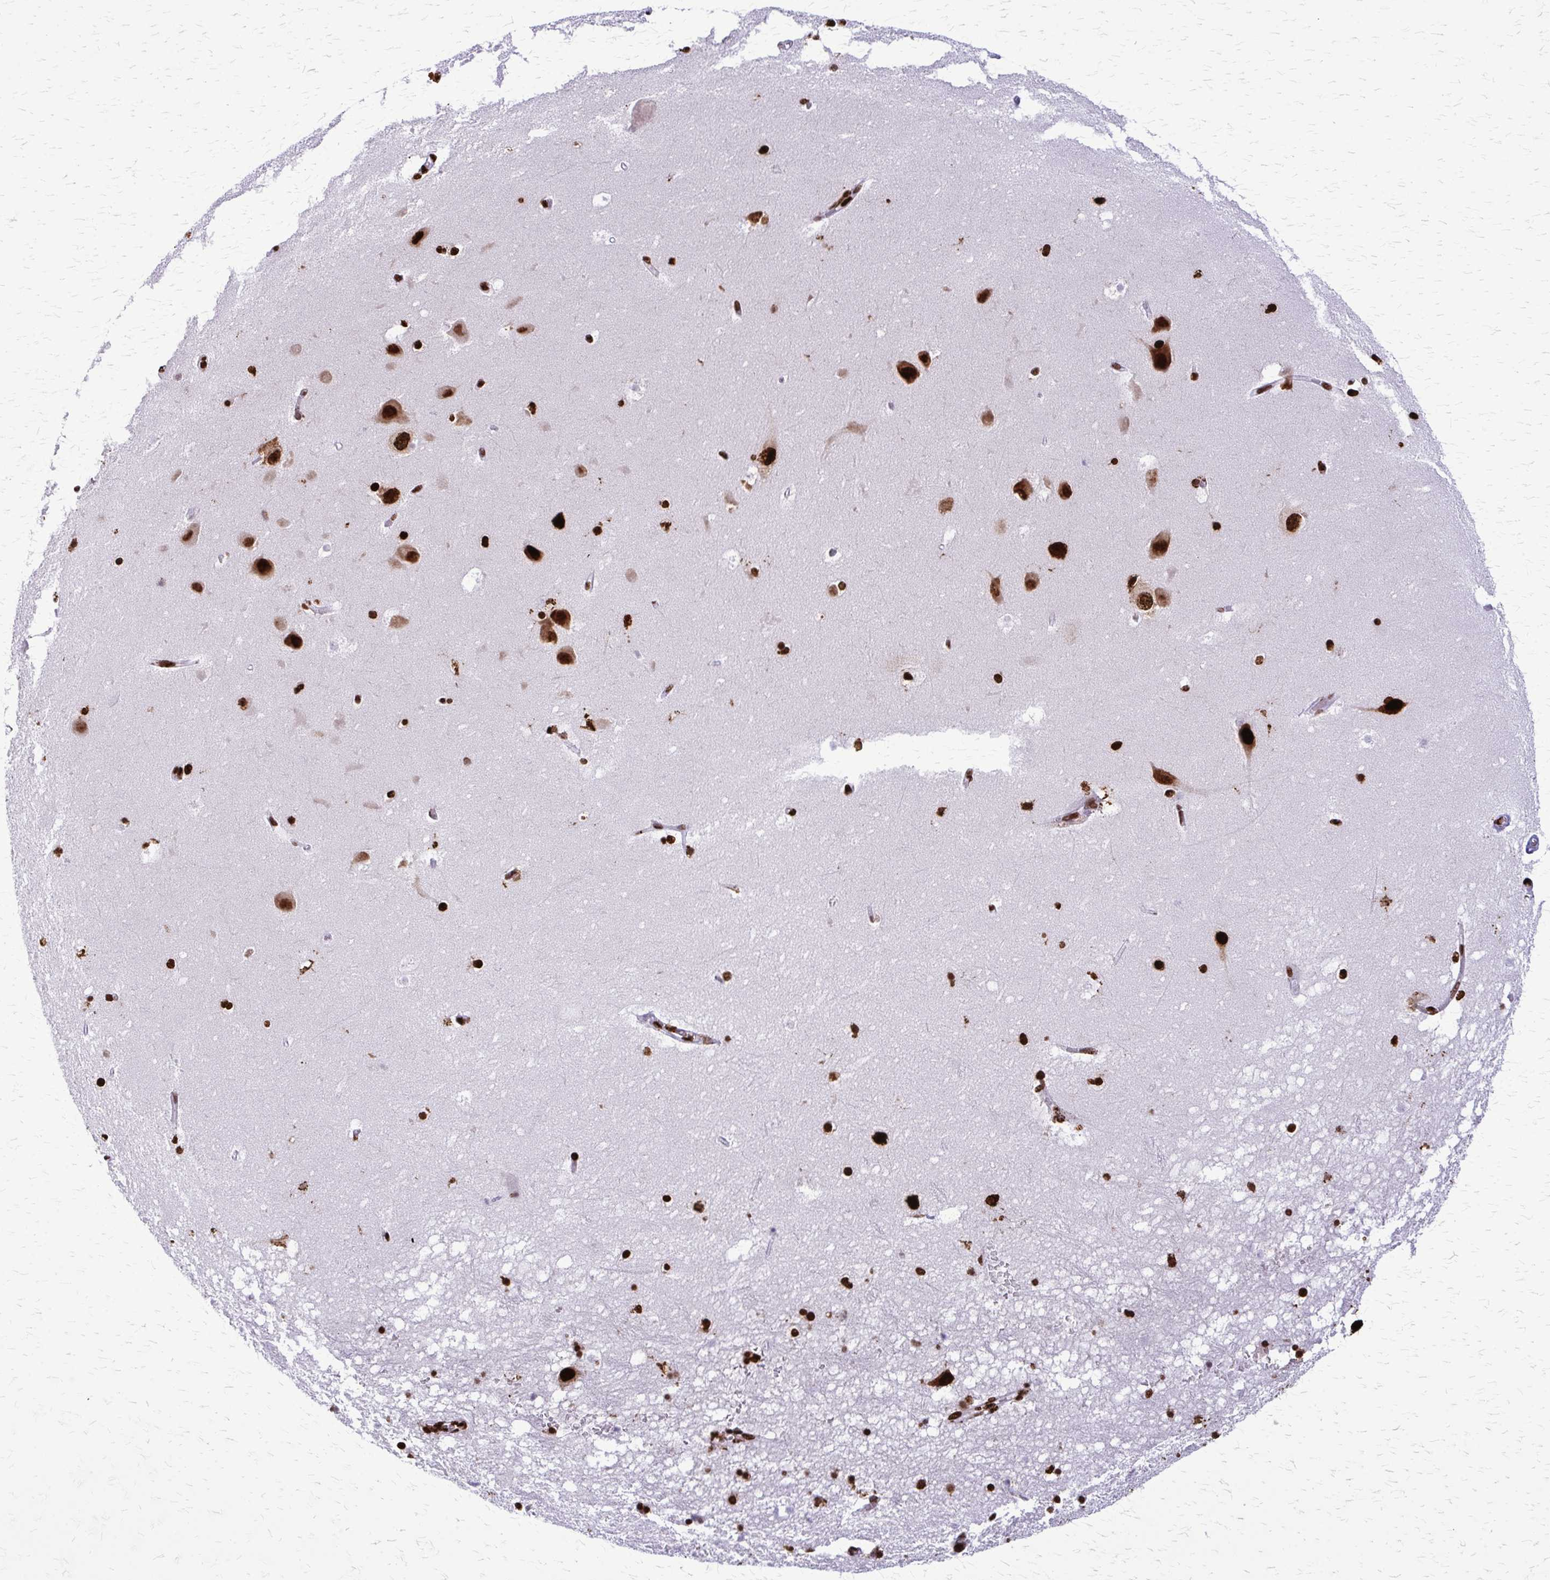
{"staining": {"intensity": "strong", "quantity": ">75%", "location": "nuclear"}, "tissue": "hippocampus", "cell_type": "Glial cells", "image_type": "normal", "snomed": [{"axis": "morphology", "description": "Normal tissue, NOS"}, {"axis": "topography", "description": "Hippocampus"}], "caption": "Glial cells reveal strong nuclear expression in about >75% of cells in benign hippocampus.", "gene": "SFPQ", "patient": {"sex": "male", "age": 58}}